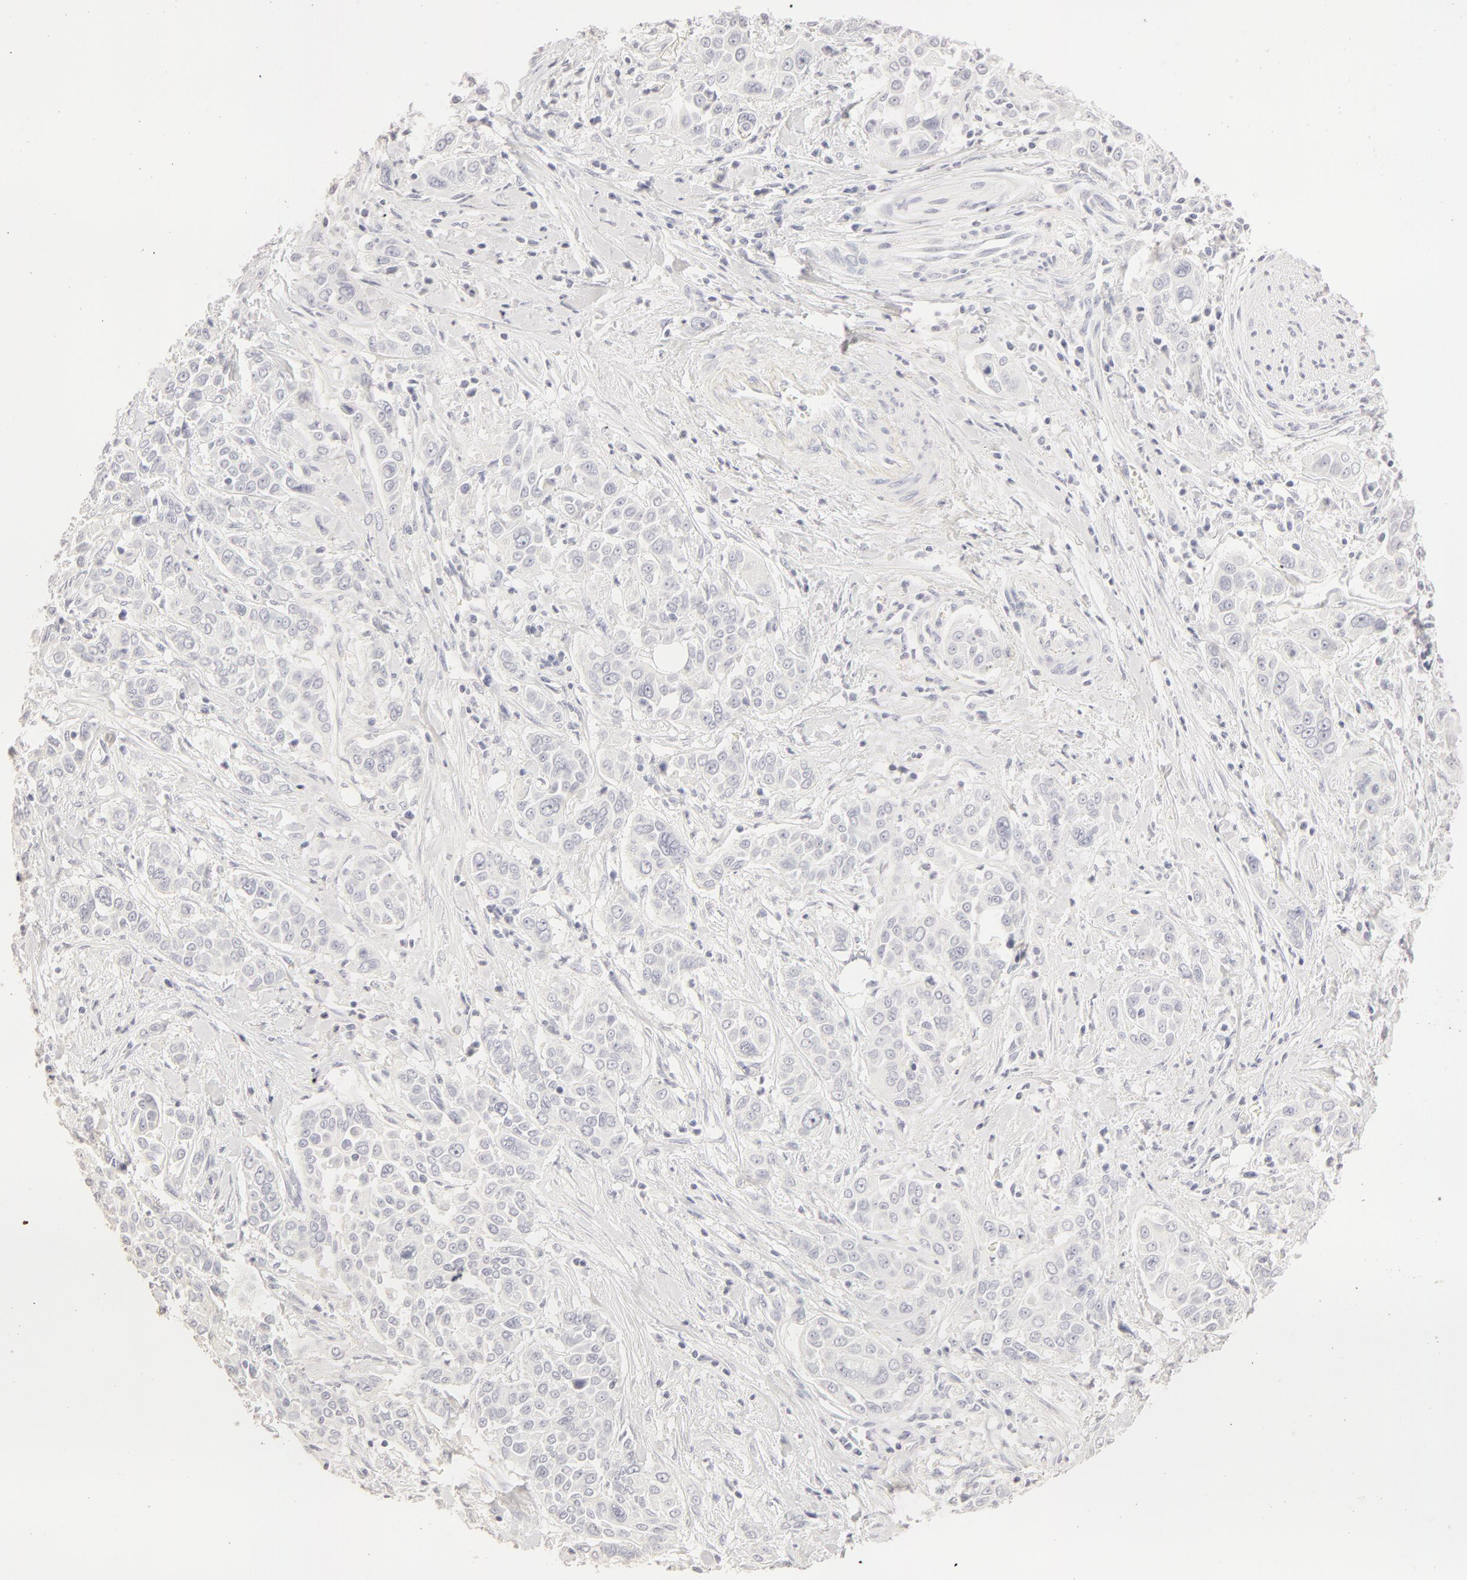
{"staining": {"intensity": "negative", "quantity": "none", "location": "none"}, "tissue": "pancreatic cancer", "cell_type": "Tumor cells", "image_type": "cancer", "snomed": [{"axis": "morphology", "description": "Adenocarcinoma, NOS"}, {"axis": "topography", "description": "Pancreas"}], "caption": "A micrograph of human pancreatic adenocarcinoma is negative for staining in tumor cells.", "gene": "LGALS7B", "patient": {"sex": "female", "age": 52}}